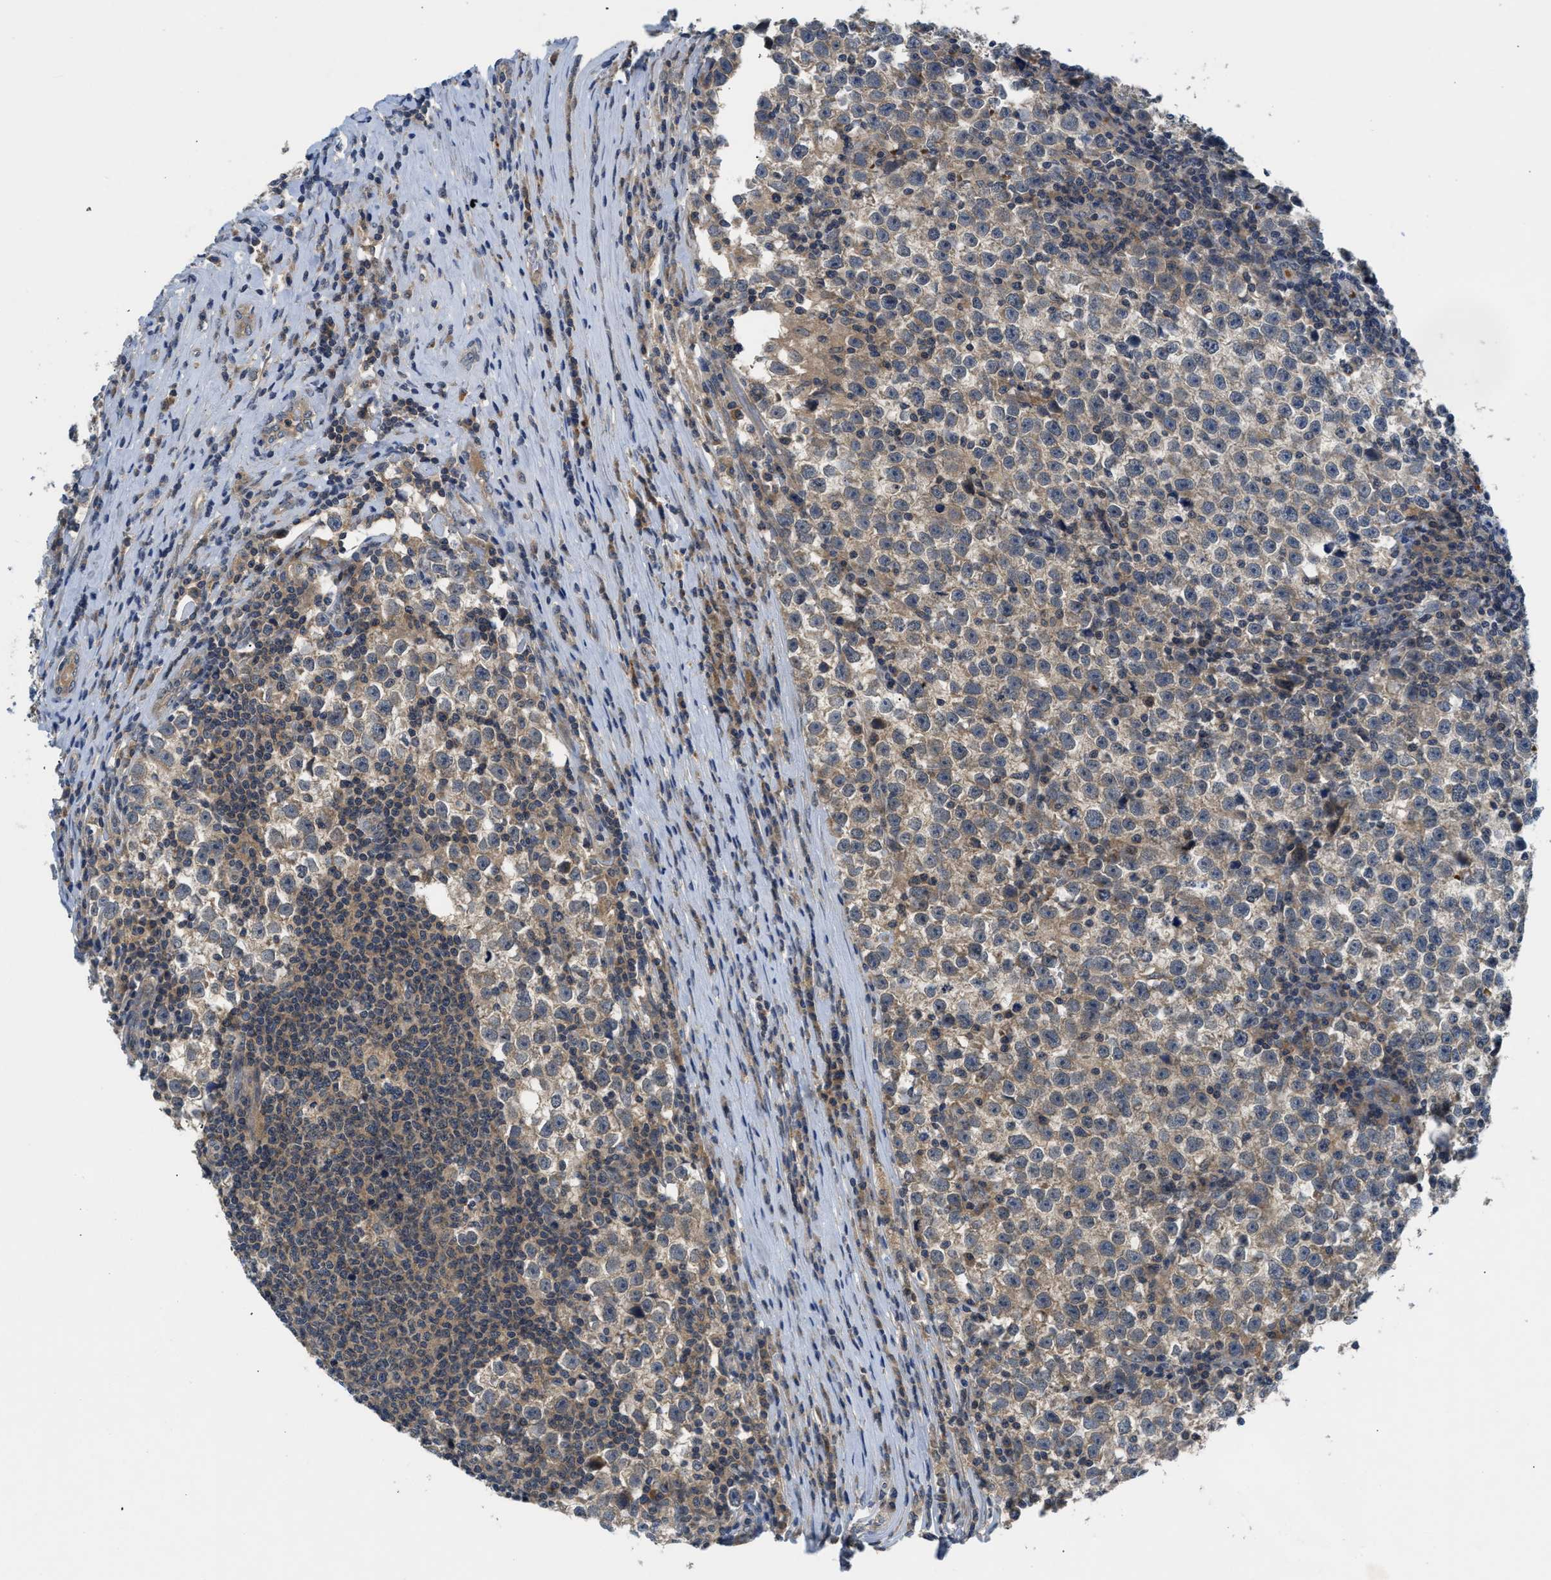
{"staining": {"intensity": "weak", "quantity": ">75%", "location": "cytoplasmic/membranous"}, "tissue": "testis cancer", "cell_type": "Tumor cells", "image_type": "cancer", "snomed": [{"axis": "morphology", "description": "Normal tissue, NOS"}, {"axis": "morphology", "description": "Seminoma, NOS"}, {"axis": "topography", "description": "Testis"}], "caption": "IHC (DAB) staining of human testis cancer (seminoma) shows weak cytoplasmic/membranous protein staining in approximately >75% of tumor cells.", "gene": "PDE7A", "patient": {"sex": "male", "age": 43}}